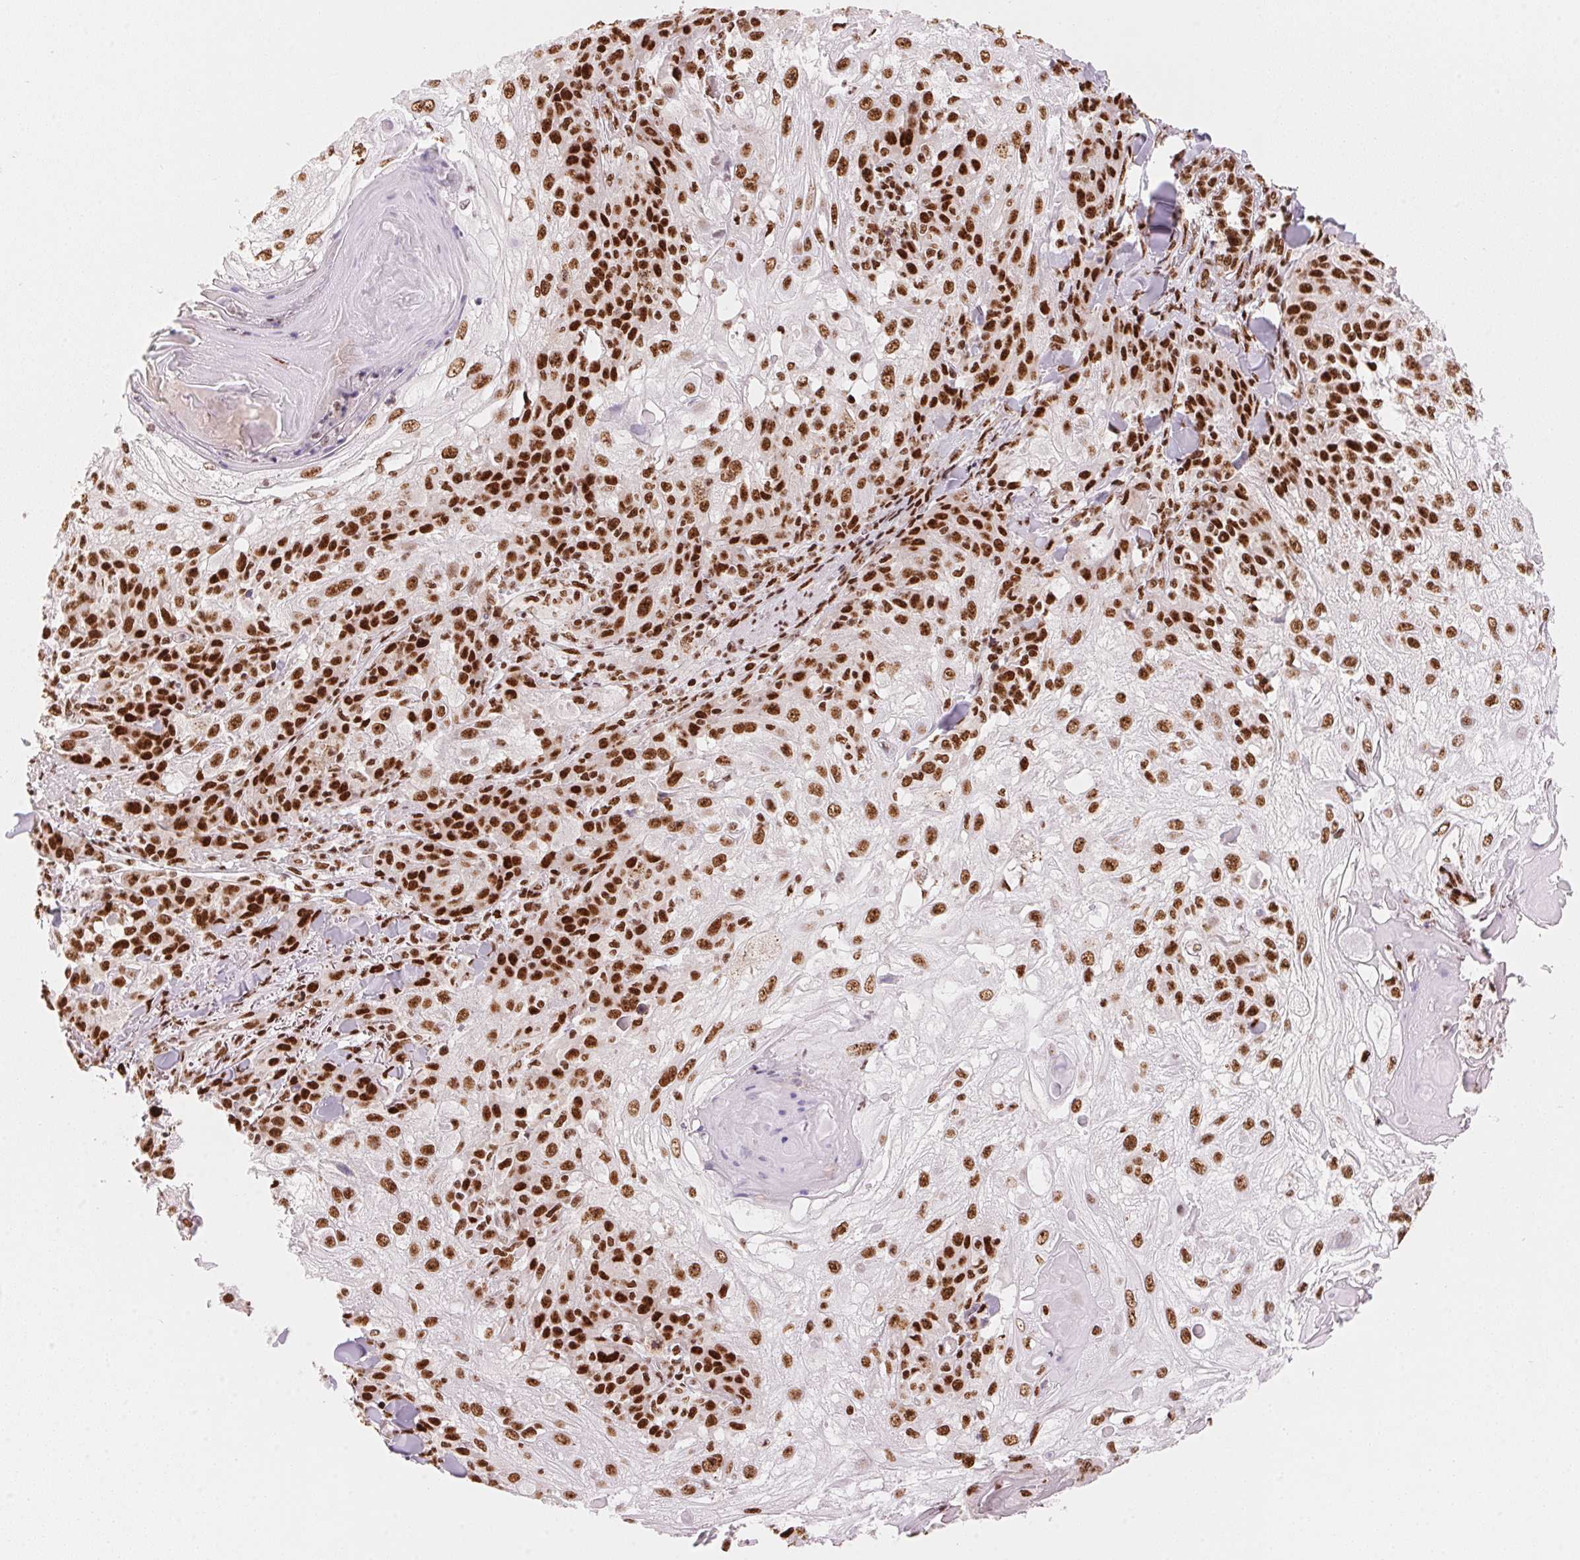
{"staining": {"intensity": "strong", "quantity": ">75%", "location": "nuclear"}, "tissue": "skin cancer", "cell_type": "Tumor cells", "image_type": "cancer", "snomed": [{"axis": "morphology", "description": "Normal tissue, NOS"}, {"axis": "morphology", "description": "Squamous cell carcinoma, NOS"}, {"axis": "topography", "description": "Skin"}], "caption": "A high-resolution histopathology image shows immunohistochemistry staining of skin cancer, which exhibits strong nuclear positivity in approximately >75% of tumor cells.", "gene": "NXF1", "patient": {"sex": "female", "age": 83}}